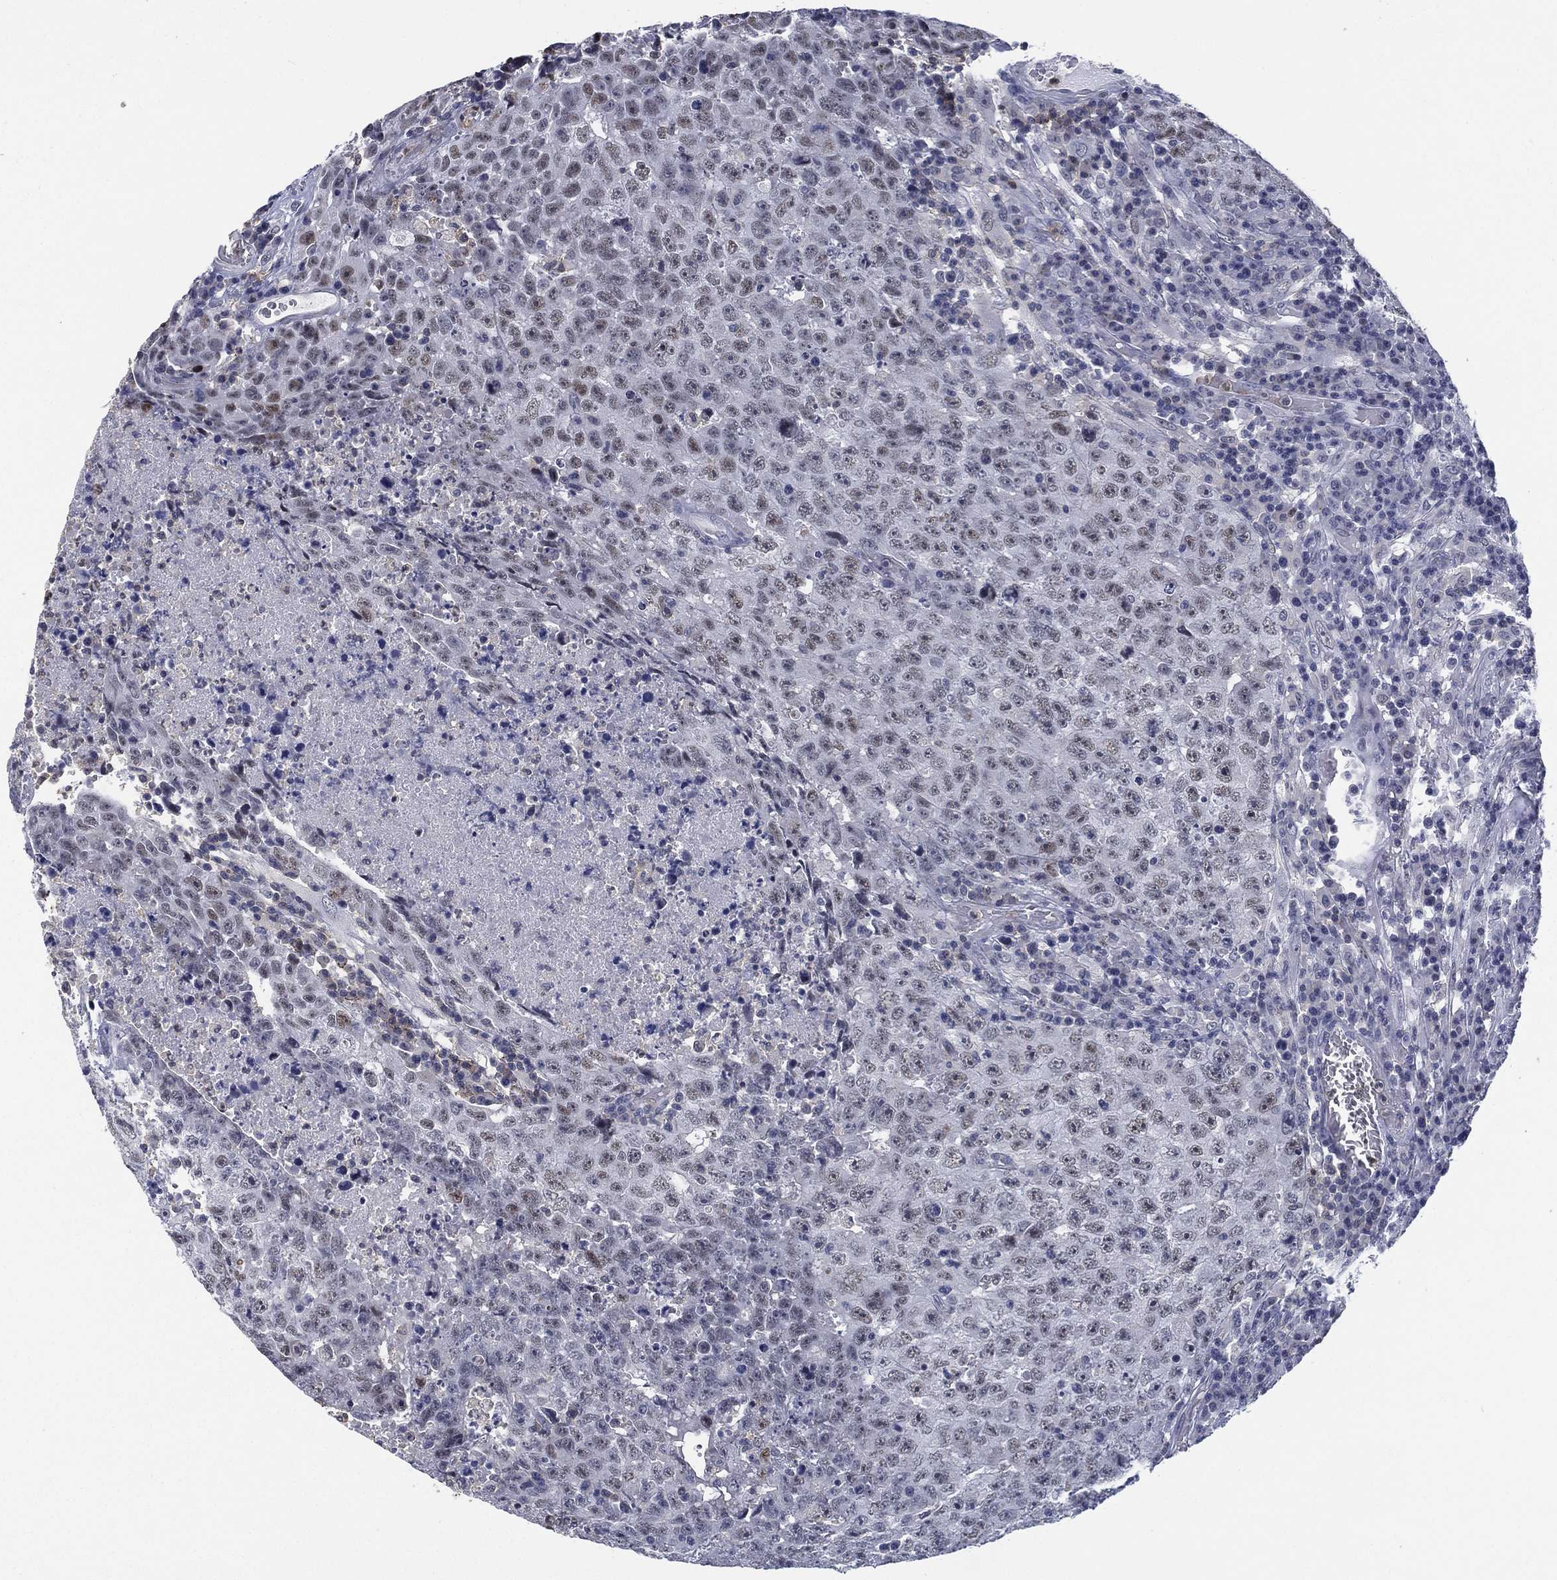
{"staining": {"intensity": "weak", "quantity": "<25%", "location": "nuclear"}, "tissue": "testis cancer", "cell_type": "Tumor cells", "image_type": "cancer", "snomed": [{"axis": "morphology", "description": "Necrosis, NOS"}, {"axis": "morphology", "description": "Carcinoma, Embryonal, NOS"}, {"axis": "topography", "description": "Testis"}], "caption": "Immunohistochemistry (IHC) of testis cancer (embryonal carcinoma) exhibits no staining in tumor cells.", "gene": "ZNF711", "patient": {"sex": "male", "age": 19}}